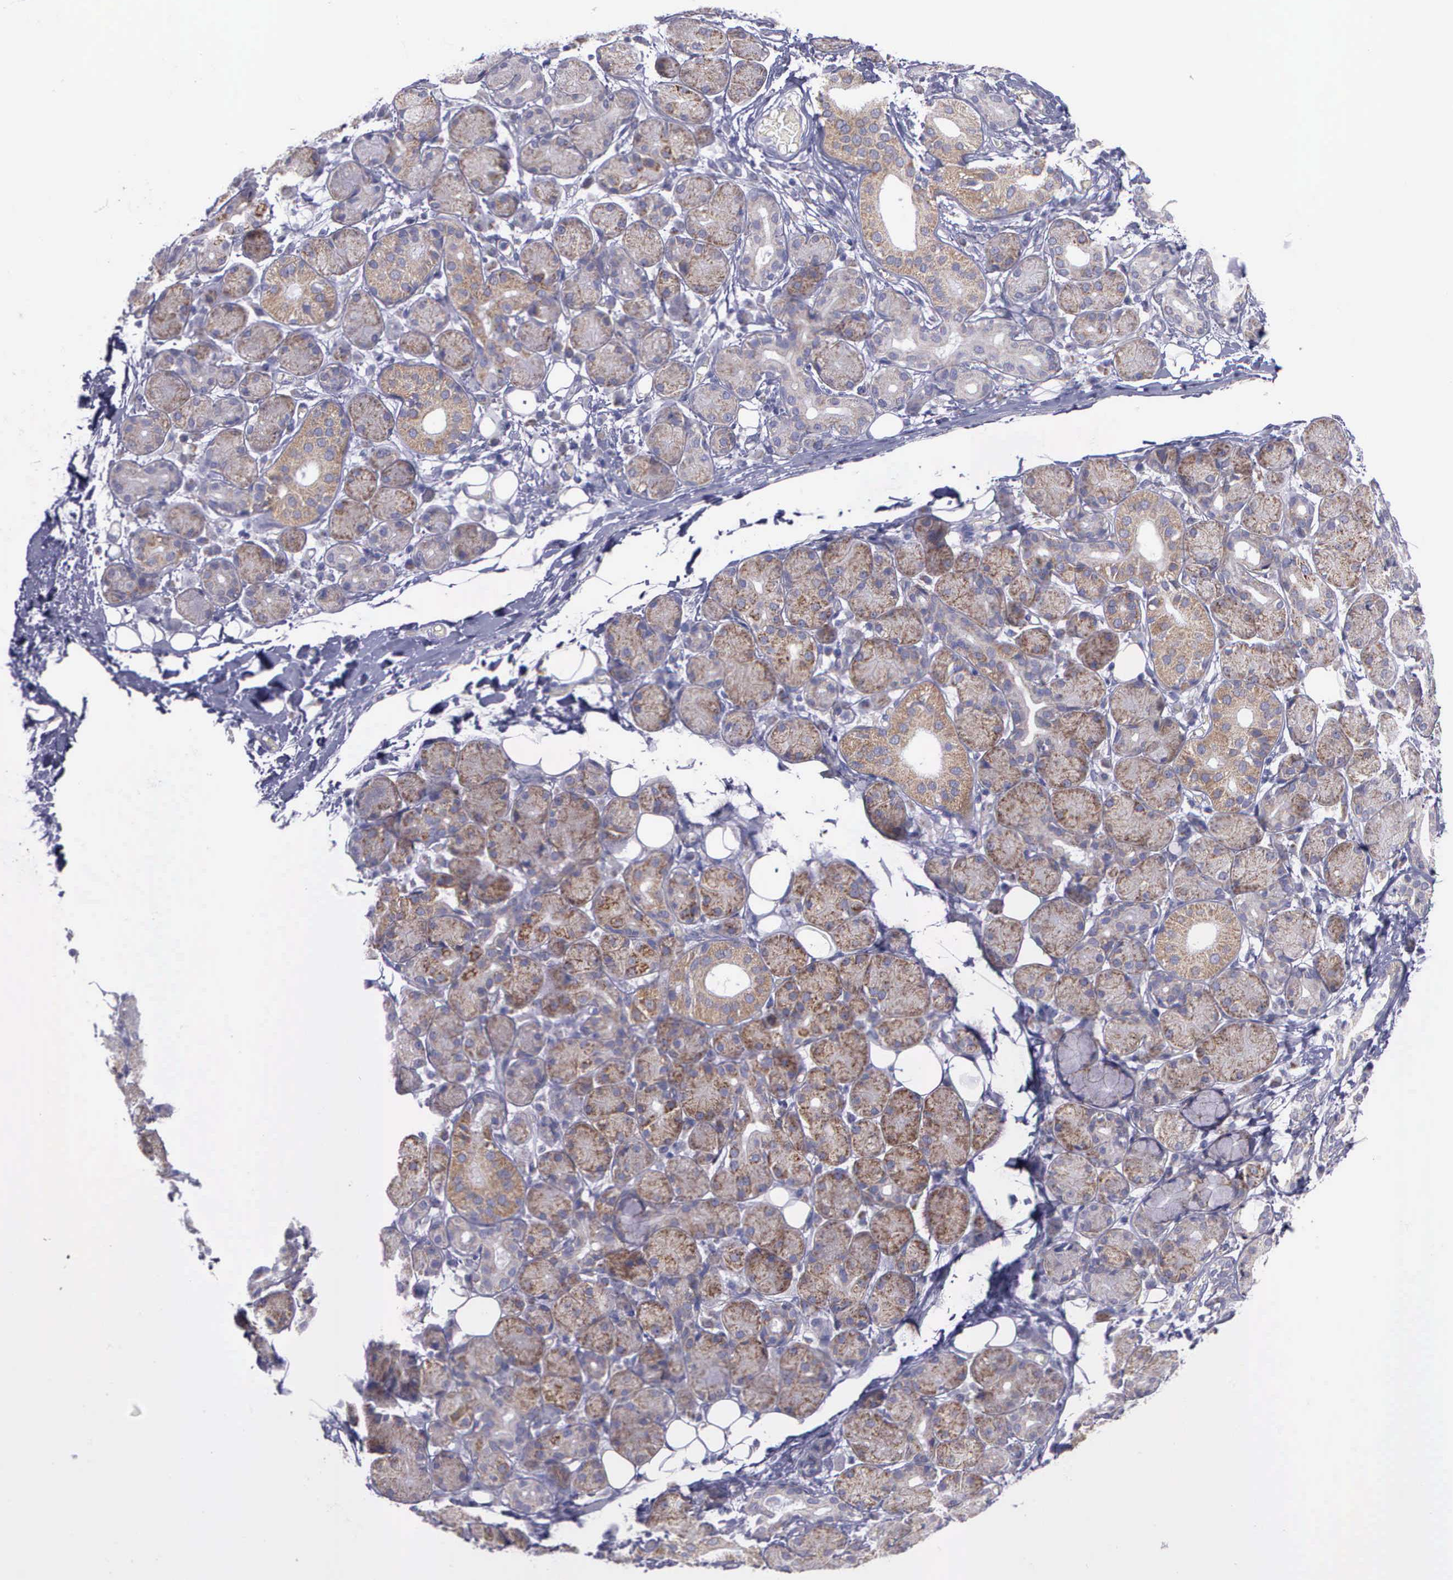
{"staining": {"intensity": "moderate", "quantity": "25%-75%", "location": "cytoplasmic/membranous"}, "tissue": "salivary gland", "cell_type": "Glandular cells", "image_type": "normal", "snomed": [{"axis": "morphology", "description": "Normal tissue, NOS"}, {"axis": "topography", "description": "Salivary gland"}, {"axis": "topography", "description": "Peripheral nerve tissue"}], "caption": "DAB immunohistochemical staining of benign salivary gland demonstrates moderate cytoplasmic/membranous protein staining in about 25%-75% of glandular cells. The protein of interest is stained brown, and the nuclei are stained in blue (DAB IHC with brightfield microscopy, high magnification).", "gene": "SYNJ2BP", "patient": {"sex": "male", "age": 62}}